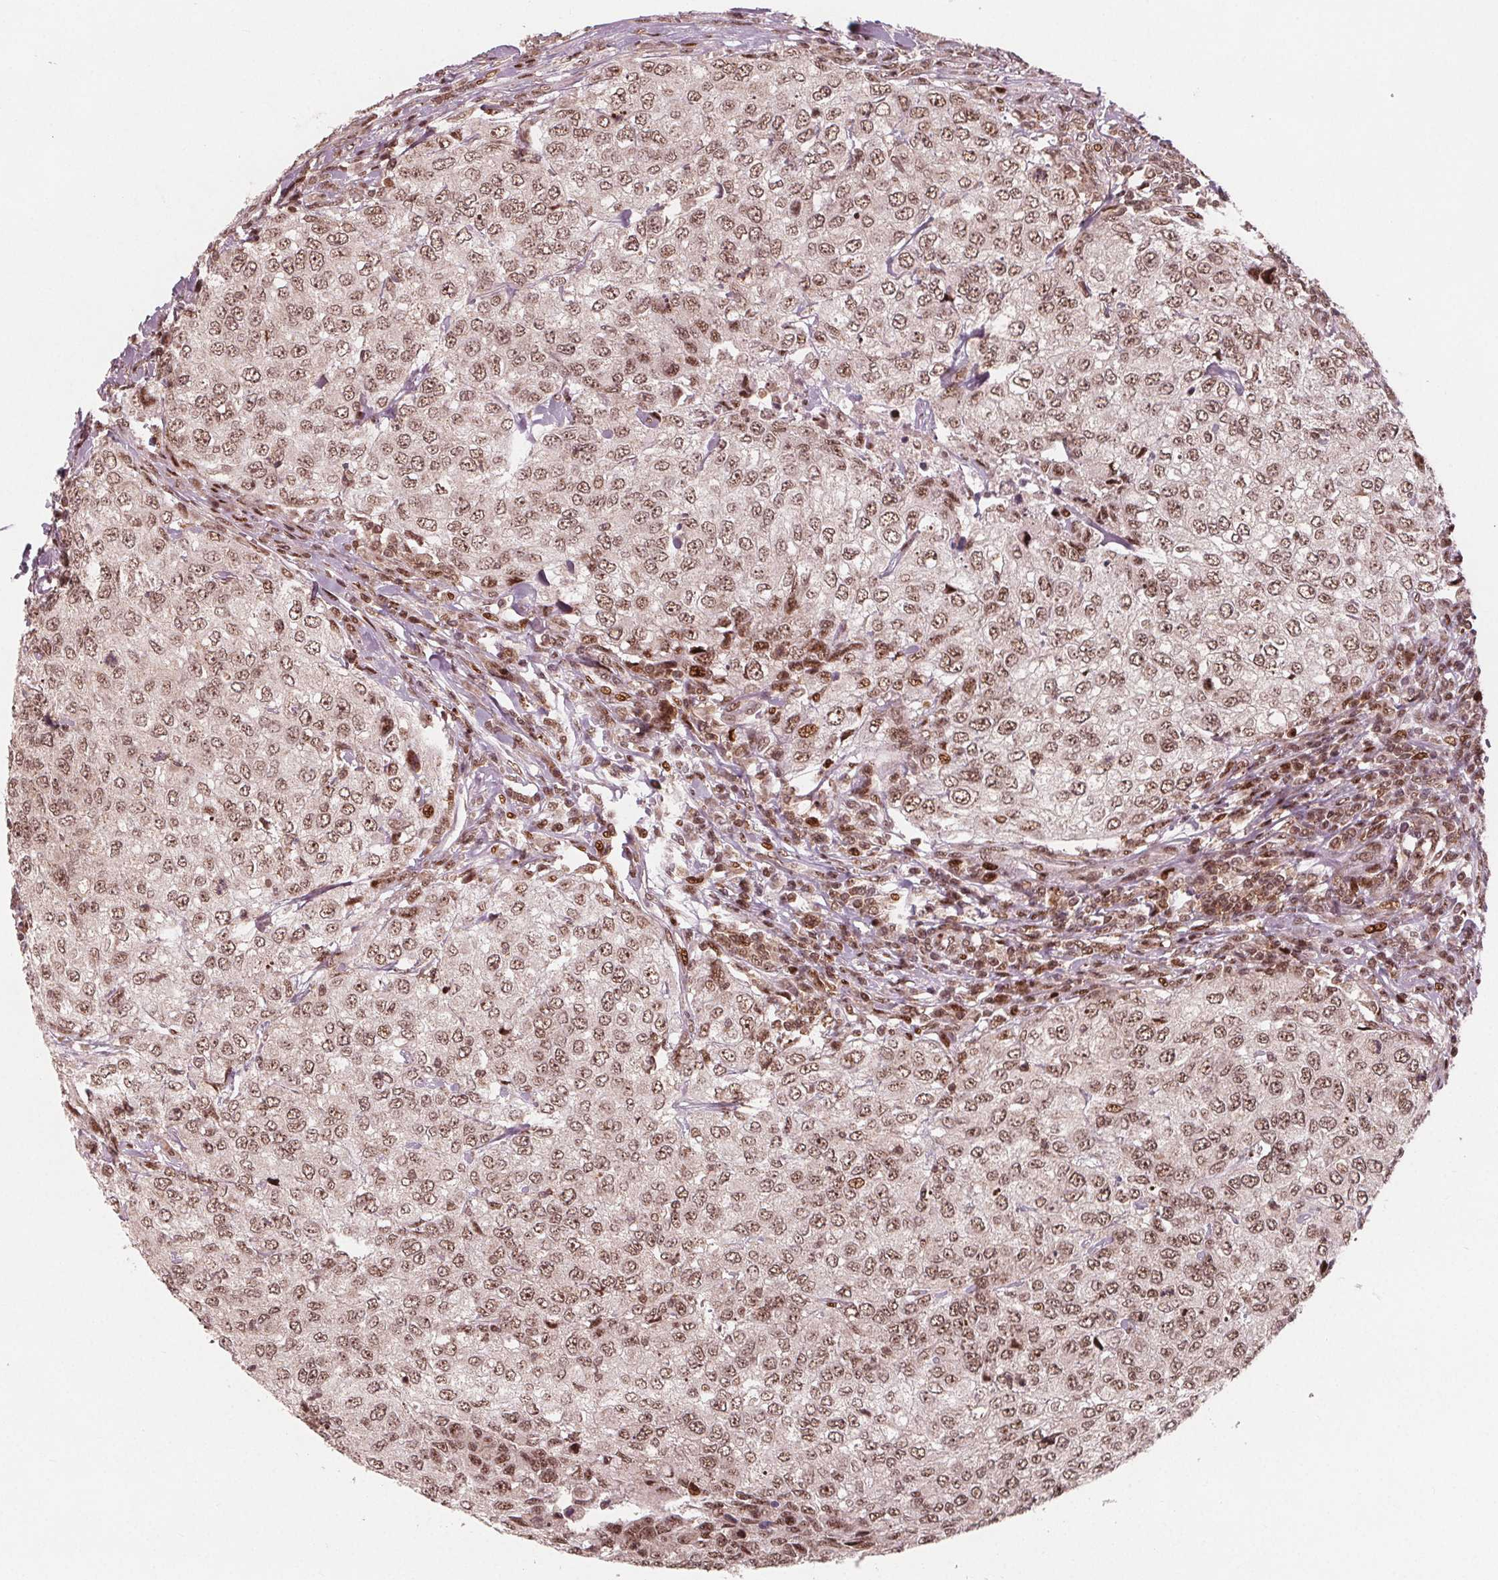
{"staining": {"intensity": "moderate", "quantity": ">75%", "location": "nuclear"}, "tissue": "urothelial cancer", "cell_type": "Tumor cells", "image_type": "cancer", "snomed": [{"axis": "morphology", "description": "Urothelial carcinoma, High grade"}, {"axis": "topography", "description": "Urinary bladder"}], "caption": "Protein expression analysis of human urothelial cancer reveals moderate nuclear positivity in about >75% of tumor cells. The protein is stained brown, and the nuclei are stained in blue (DAB IHC with brightfield microscopy, high magnification).", "gene": "SNRNP35", "patient": {"sex": "female", "age": 78}}